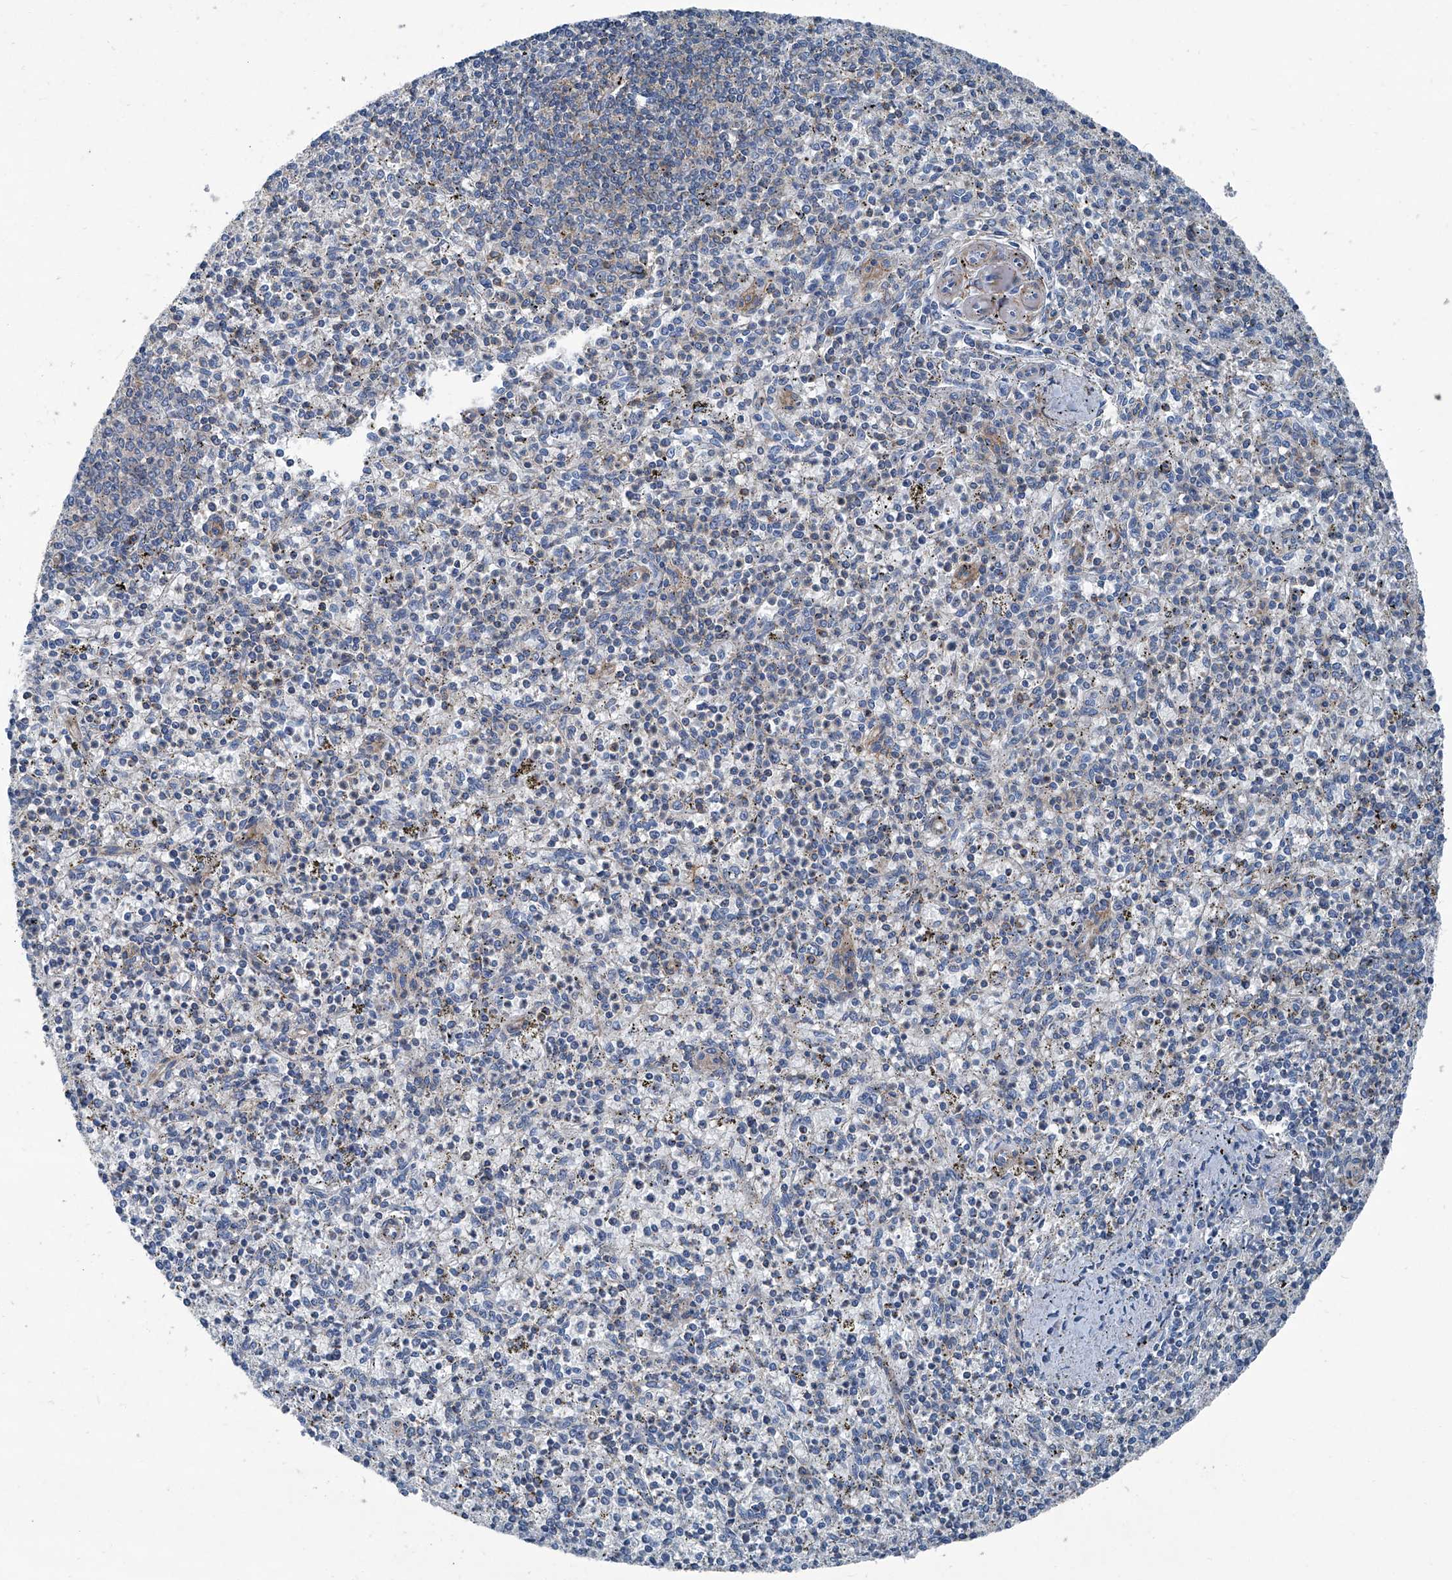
{"staining": {"intensity": "weak", "quantity": "<25%", "location": "cytoplasmic/membranous"}, "tissue": "spleen", "cell_type": "Cells in red pulp", "image_type": "normal", "snomed": [{"axis": "morphology", "description": "Normal tissue, NOS"}, {"axis": "topography", "description": "Spleen"}], "caption": "There is no significant positivity in cells in red pulp of spleen.", "gene": "SEPTIN7", "patient": {"sex": "male", "age": 72}}